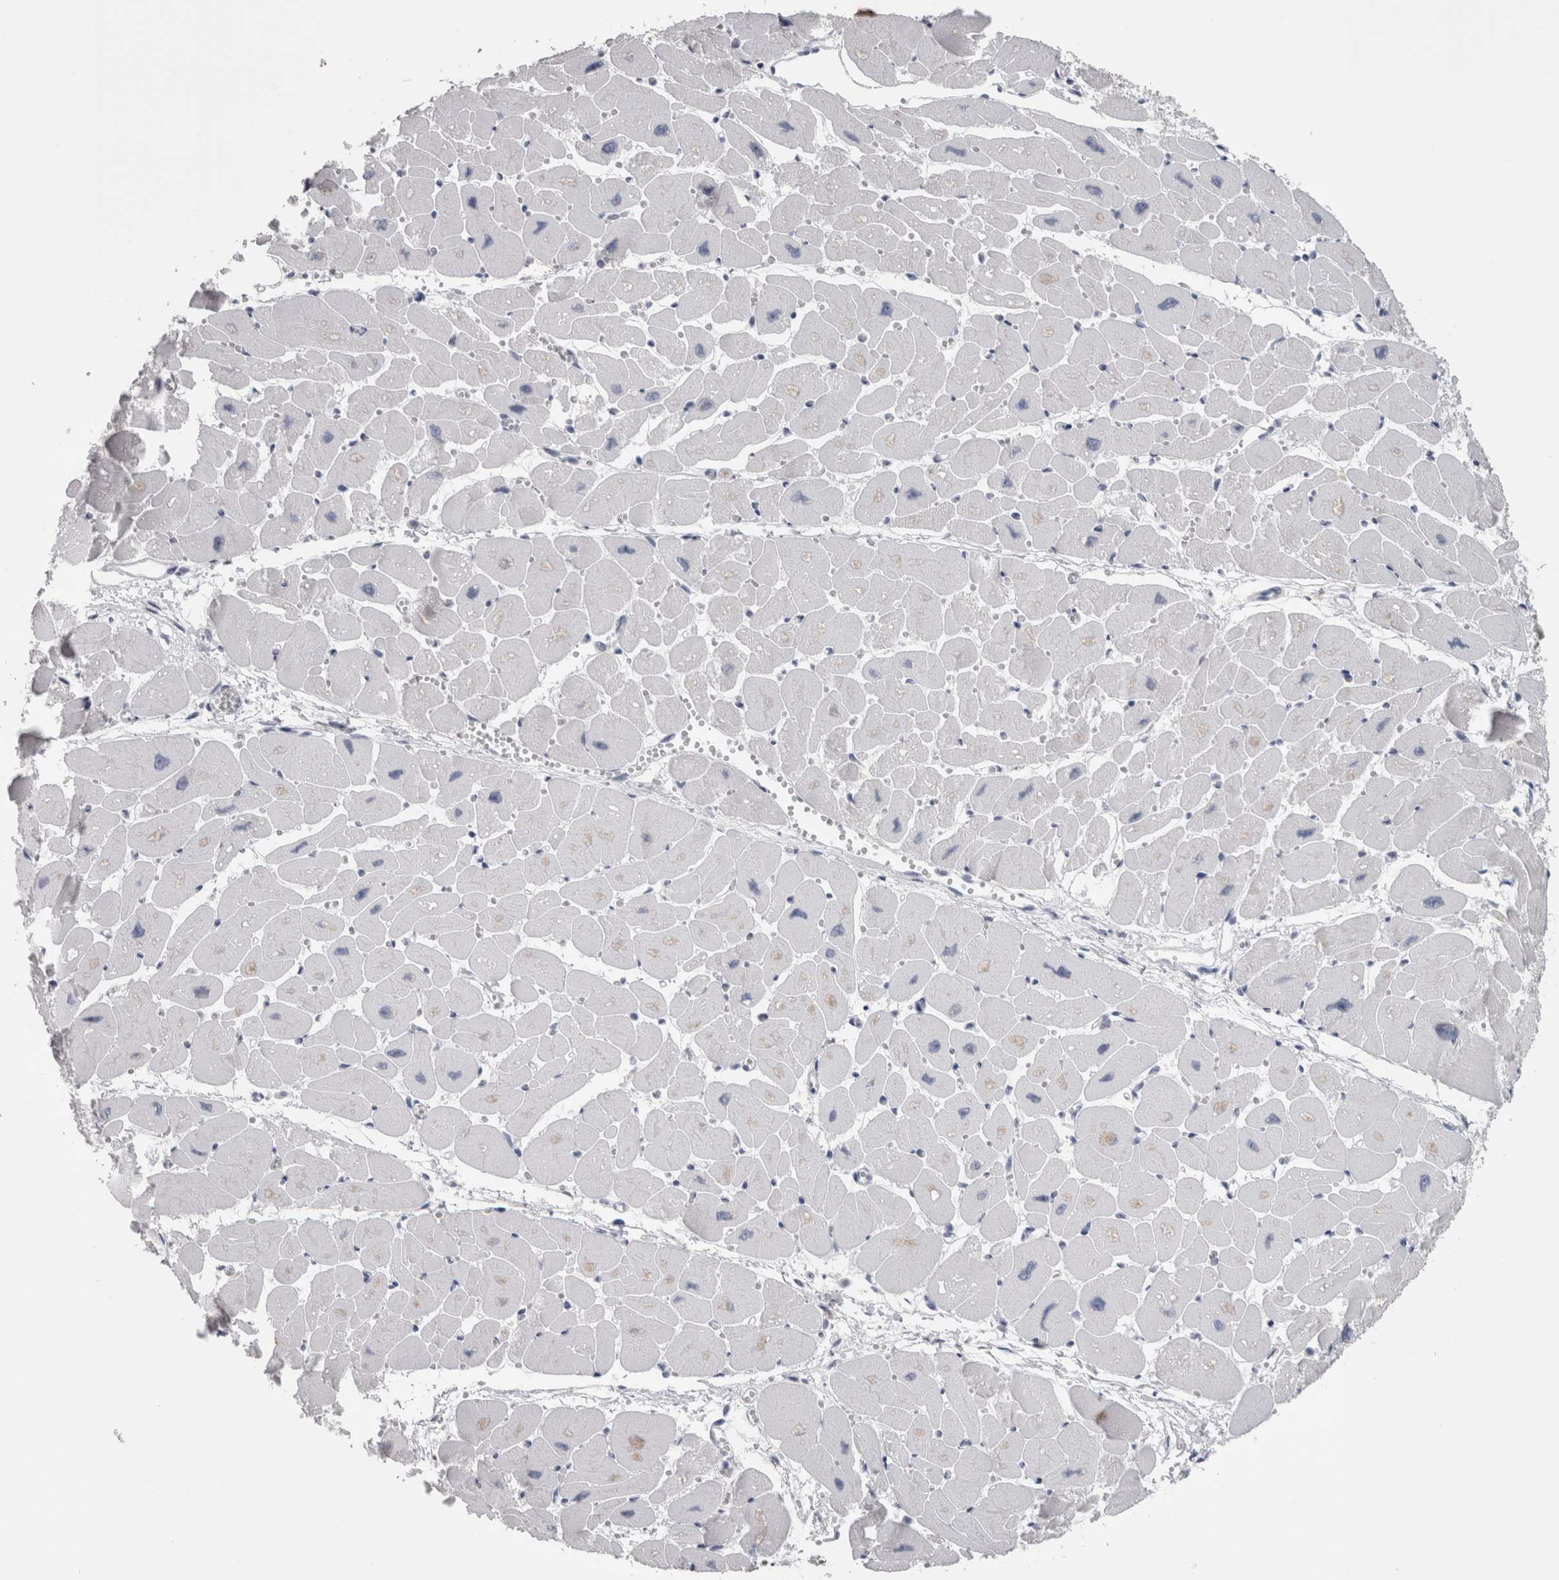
{"staining": {"intensity": "negative", "quantity": "none", "location": "none"}, "tissue": "heart muscle", "cell_type": "Cardiomyocytes", "image_type": "normal", "snomed": [{"axis": "morphology", "description": "Normal tissue, NOS"}, {"axis": "topography", "description": "Heart"}], "caption": "Immunohistochemistry (IHC) of benign human heart muscle shows no staining in cardiomyocytes.", "gene": "CA8", "patient": {"sex": "female", "age": 54}}